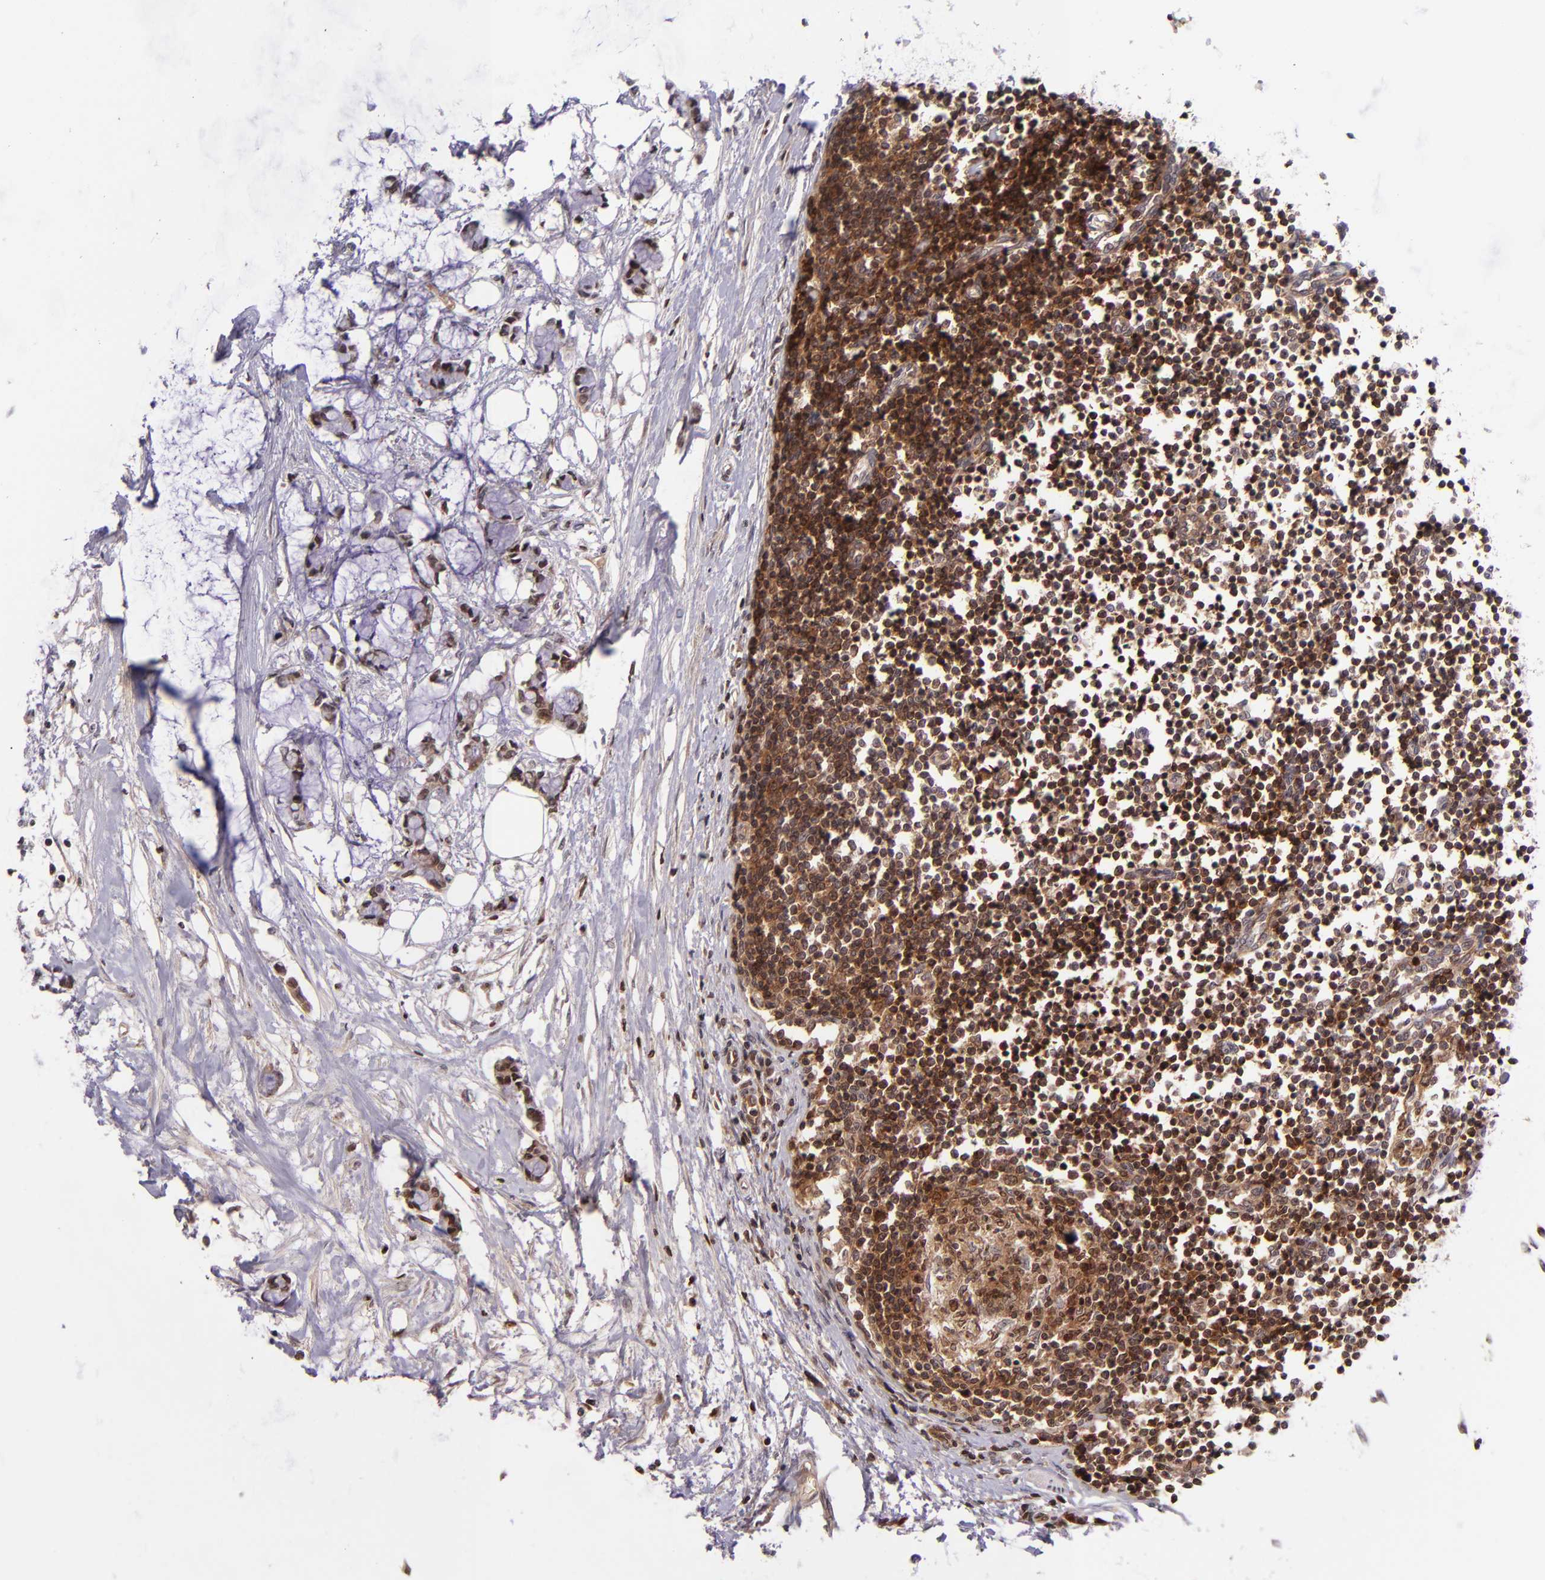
{"staining": {"intensity": "negative", "quantity": "none", "location": "none"}, "tissue": "colorectal cancer", "cell_type": "Tumor cells", "image_type": "cancer", "snomed": [{"axis": "morphology", "description": "Normal tissue, NOS"}, {"axis": "morphology", "description": "Adenocarcinoma, NOS"}, {"axis": "topography", "description": "Colon"}, {"axis": "topography", "description": "Peripheral nerve tissue"}], "caption": "A micrograph of colorectal adenocarcinoma stained for a protein demonstrates no brown staining in tumor cells.", "gene": "SELL", "patient": {"sex": "male", "age": 14}}